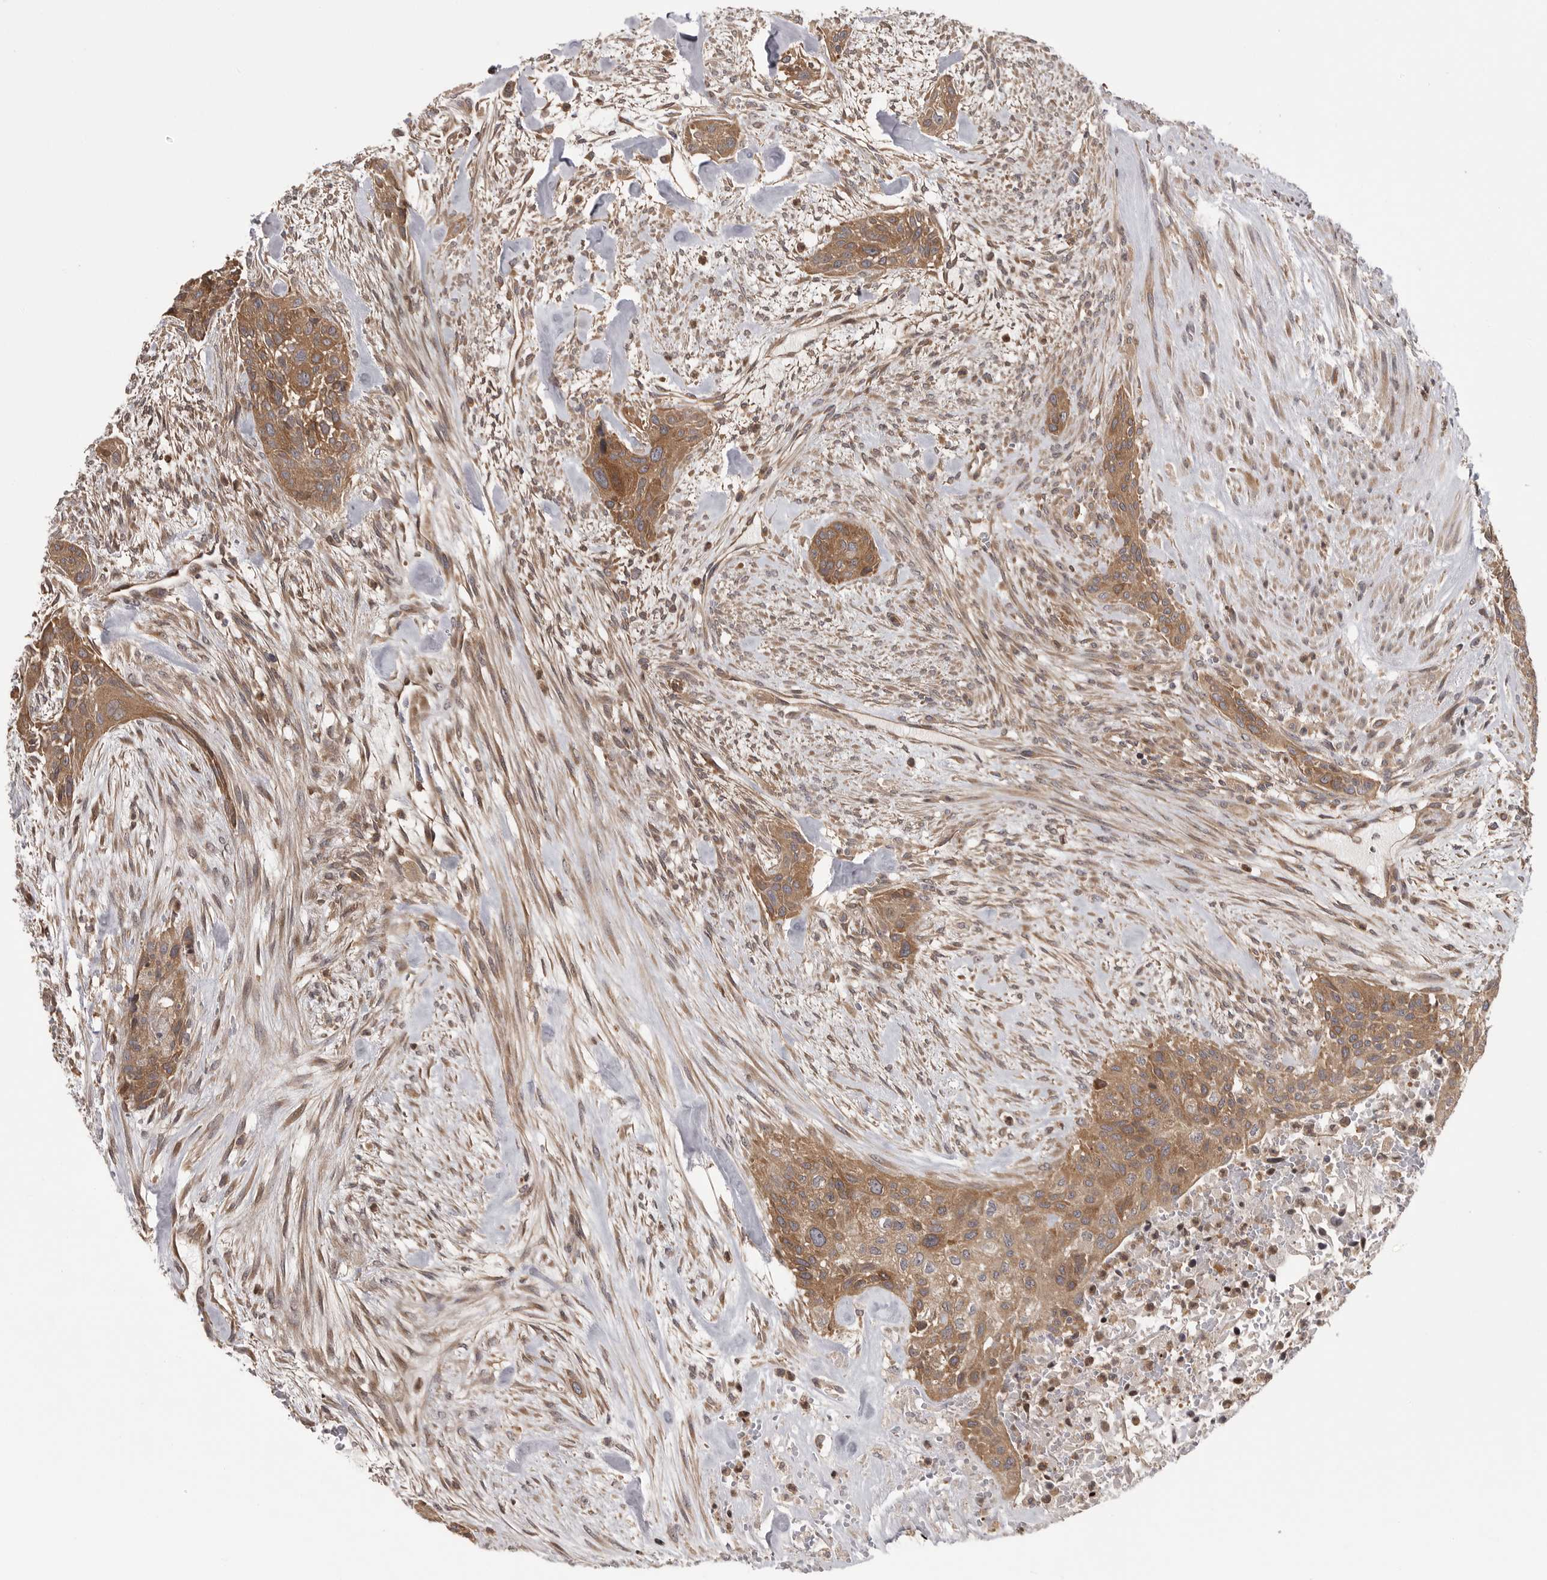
{"staining": {"intensity": "moderate", "quantity": ">75%", "location": "cytoplasmic/membranous"}, "tissue": "urothelial cancer", "cell_type": "Tumor cells", "image_type": "cancer", "snomed": [{"axis": "morphology", "description": "Urothelial carcinoma, High grade"}, {"axis": "topography", "description": "Urinary bladder"}], "caption": "Immunohistochemistry micrograph of human urothelial cancer stained for a protein (brown), which demonstrates medium levels of moderate cytoplasmic/membranous expression in approximately >75% of tumor cells.", "gene": "OXR1", "patient": {"sex": "male", "age": 35}}